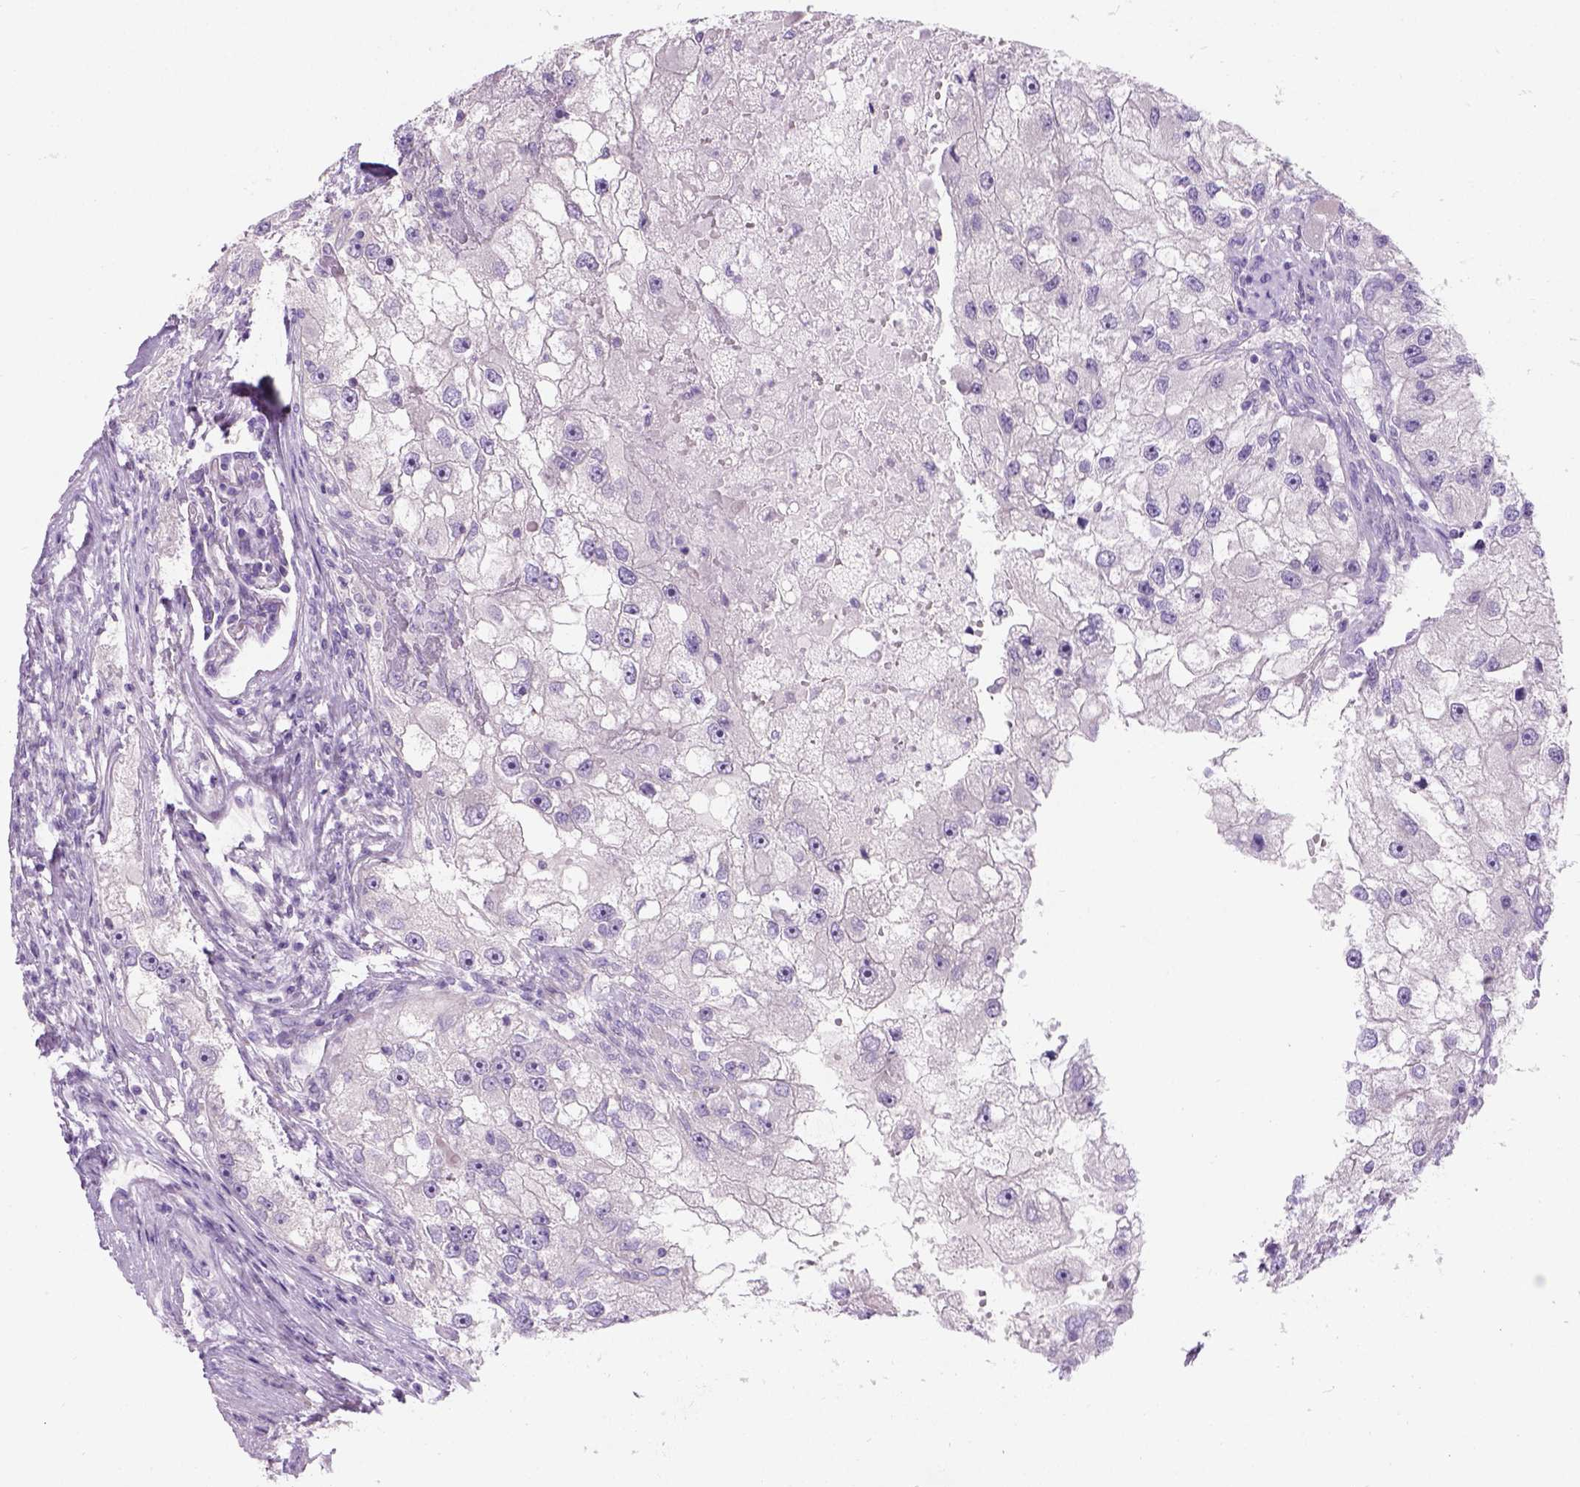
{"staining": {"intensity": "negative", "quantity": "none", "location": "none"}, "tissue": "renal cancer", "cell_type": "Tumor cells", "image_type": "cancer", "snomed": [{"axis": "morphology", "description": "Adenocarcinoma, NOS"}, {"axis": "topography", "description": "Kidney"}], "caption": "High power microscopy image of an immunohistochemistry (IHC) histopathology image of renal cancer, revealing no significant expression in tumor cells.", "gene": "C20orf144", "patient": {"sex": "male", "age": 63}}